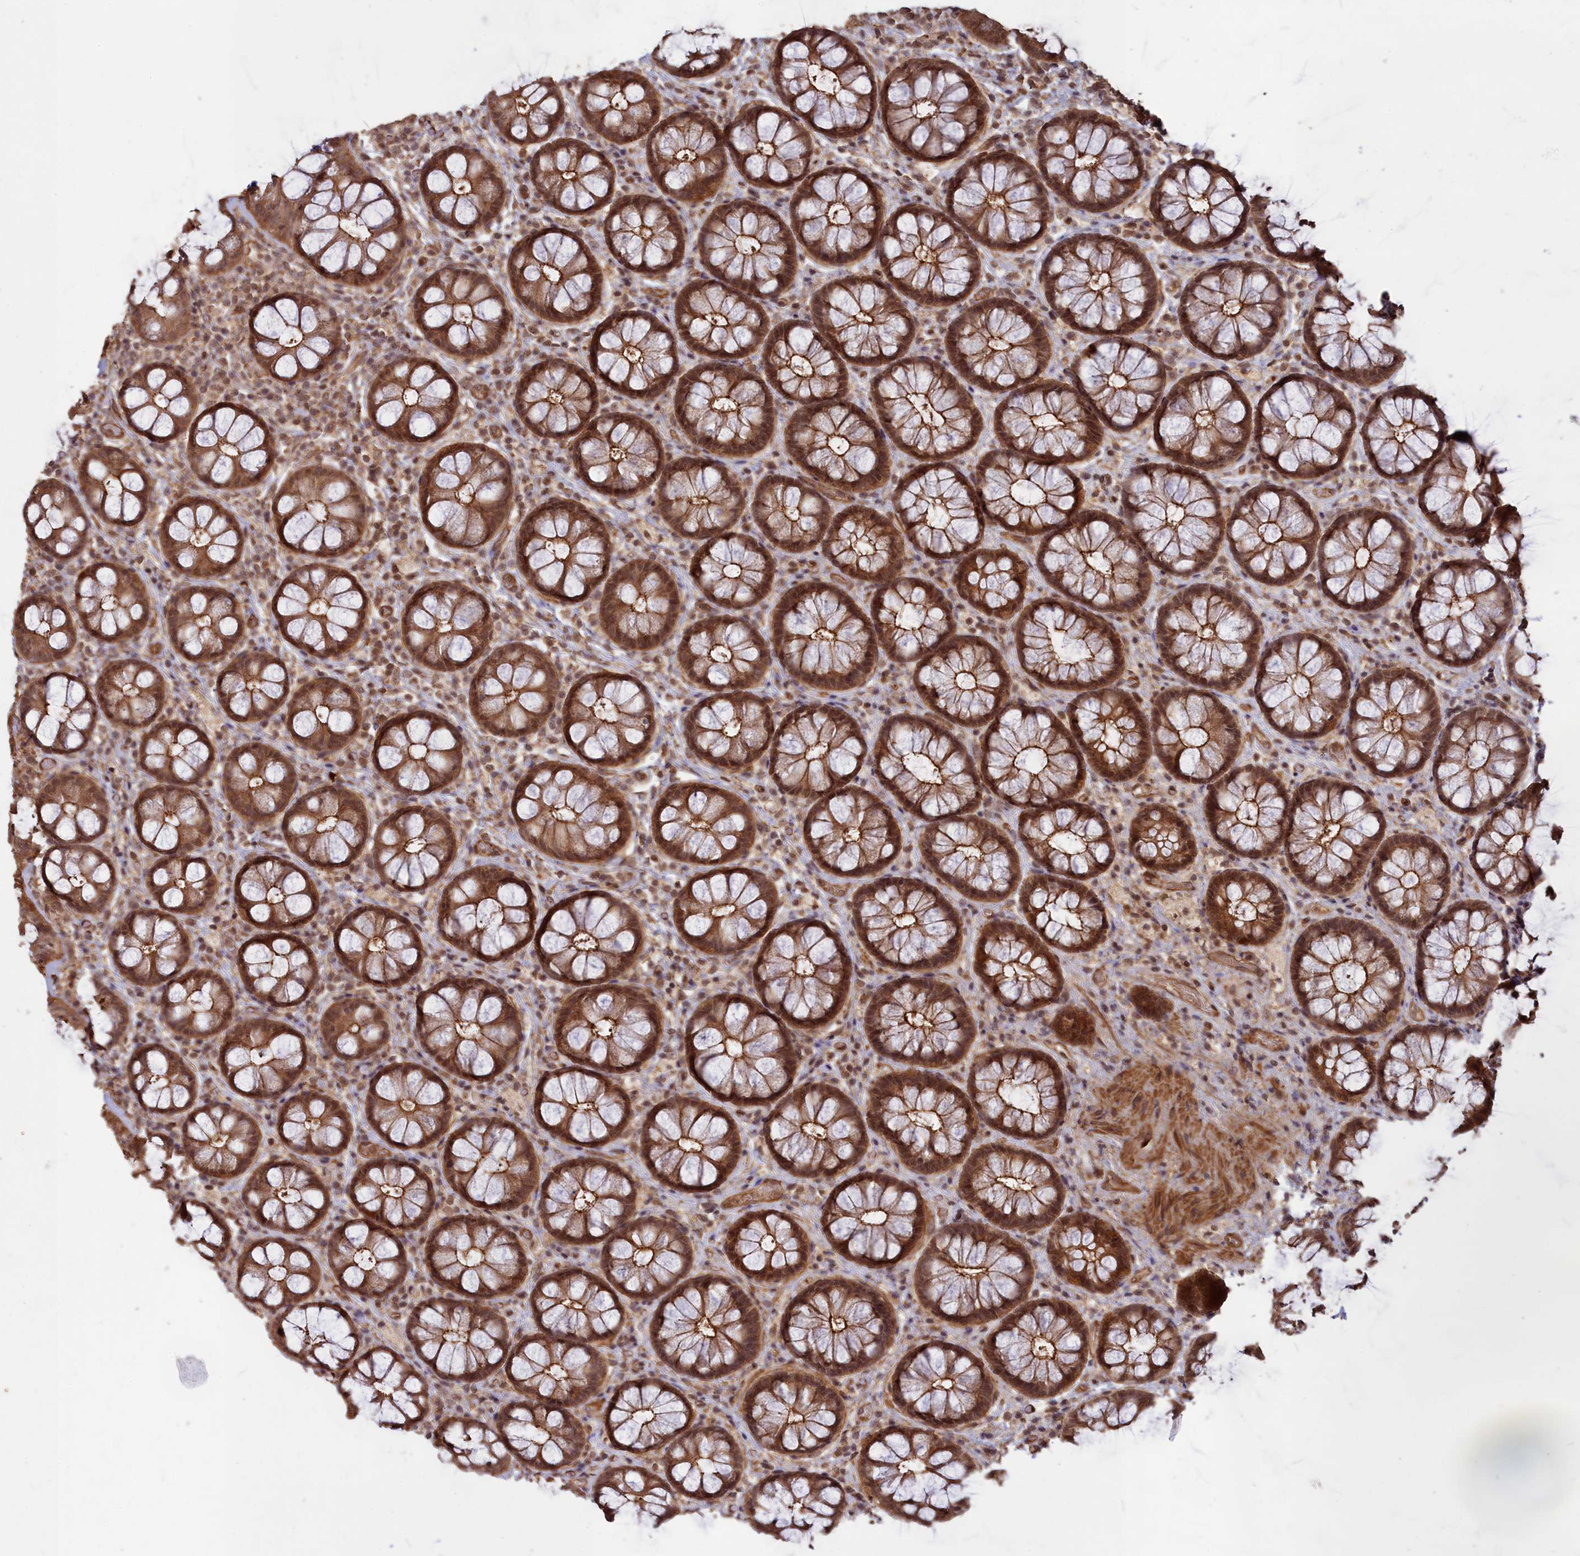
{"staining": {"intensity": "moderate", "quantity": ">75%", "location": "cytoplasmic/membranous,nuclear"}, "tissue": "rectum", "cell_type": "Glandular cells", "image_type": "normal", "snomed": [{"axis": "morphology", "description": "Normal tissue, NOS"}, {"axis": "topography", "description": "Rectum"}], "caption": "IHC histopathology image of benign rectum: human rectum stained using IHC exhibits medium levels of moderate protein expression localized specifically in the cytoplasmic/membranous,nuclear of glandular cells, appearing as a cytoplasmic/membranous,nuclear brown color.", "gene": "CCDC174", "patient": {"sex": "male", "age": 83}}